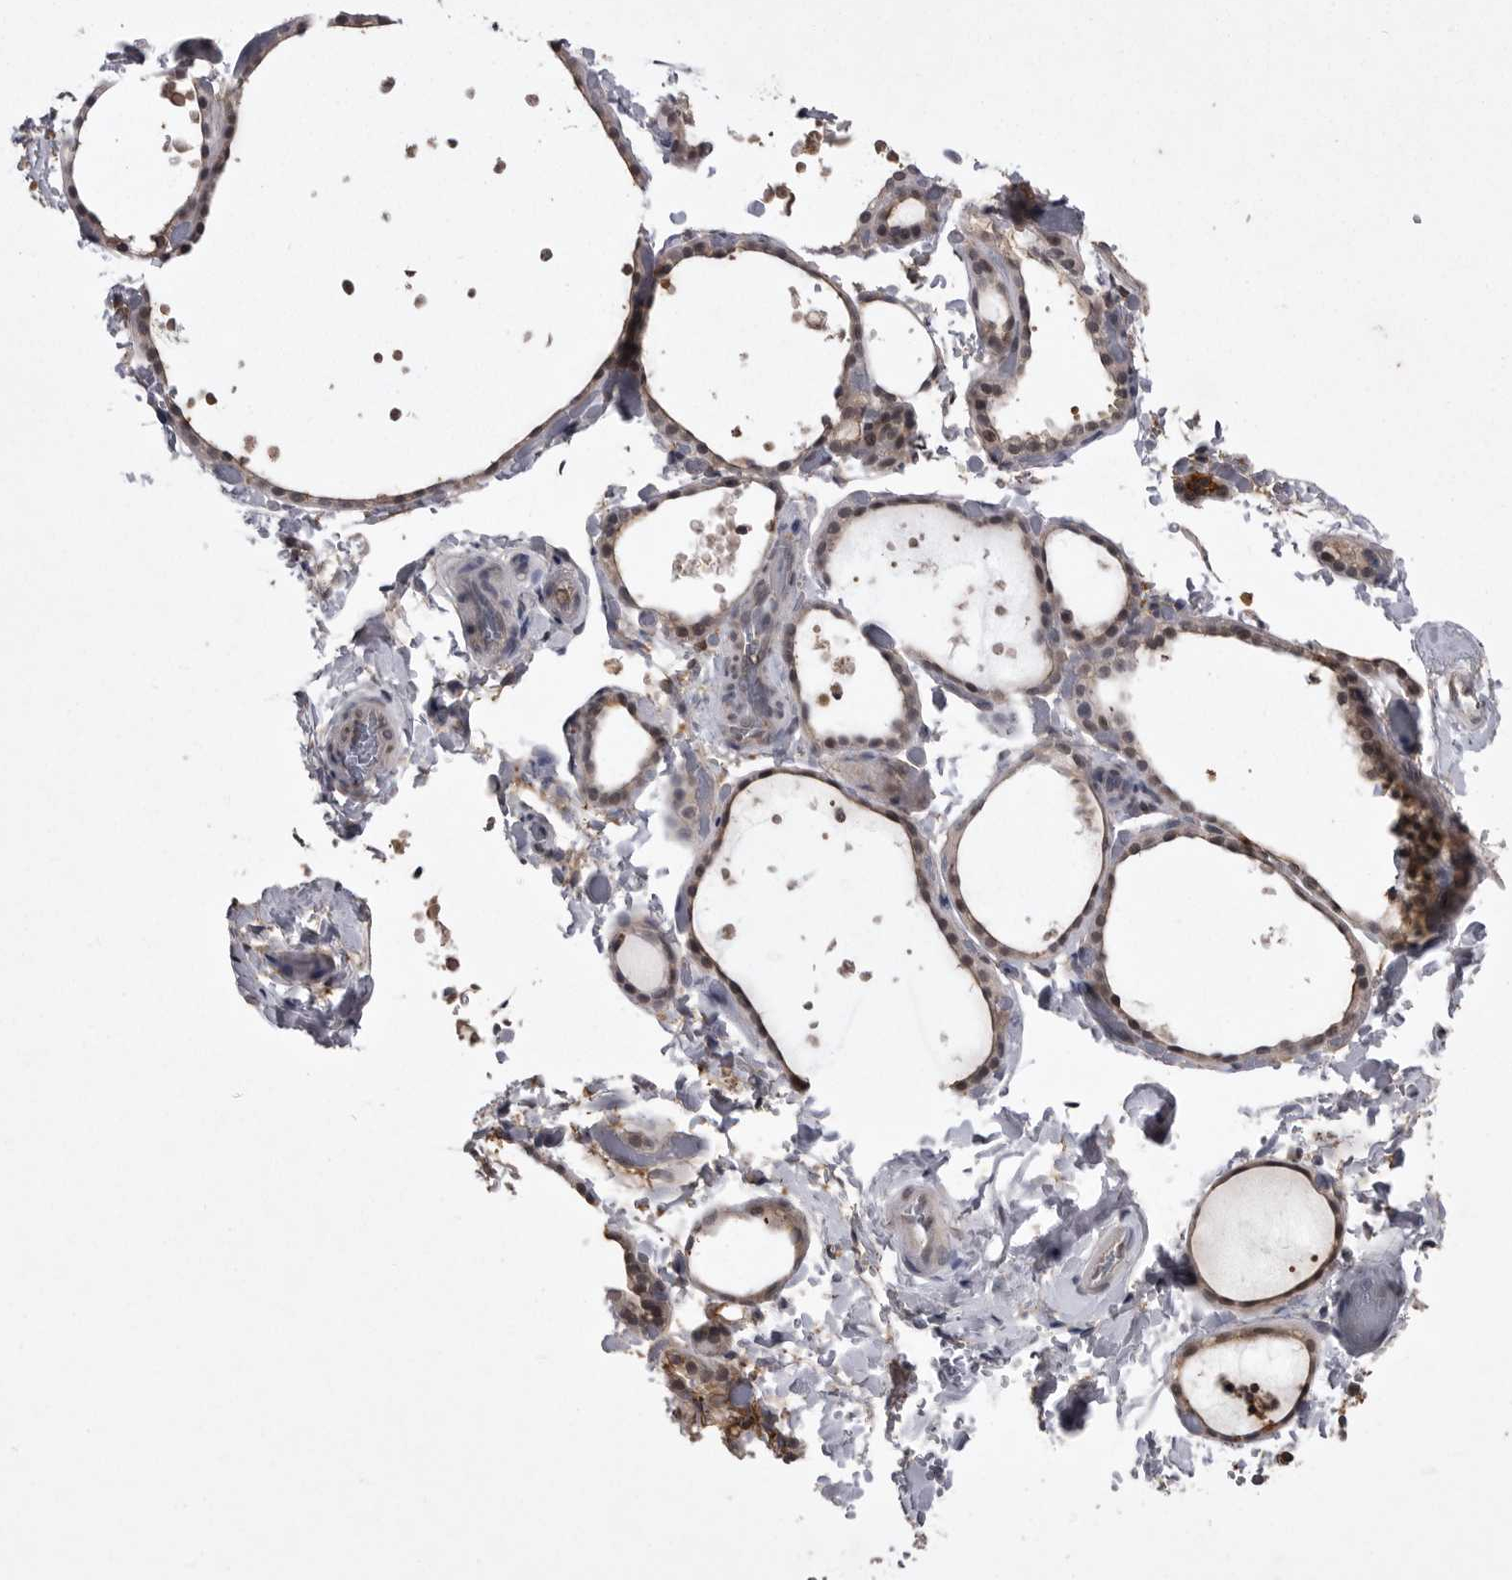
{"staining": {"intensity": "moderate", "quantity": ">75%", "location": "cytoplasmic/membranous,nuclear"}, "tissue": "thyroid gland", "cell_type": "Glandular cells", "image_type": "normal", "snomed": [{"axis": "morphology", "description": "Normal tissue, NOS"}, {"axis": "topography", "description": "Thyroid gland"}], "caption": "Immunohistochemical staining of benign thyroid gland shows >75% levels of moderate cytoplasmic/membranous,nuclear protein staining in approximately >75% of glandular cells. (Brightfield microscopy of DAB IHC at high magnification).", "gene": "ABL1", "patient": {"sex": "female", "age": 44}}